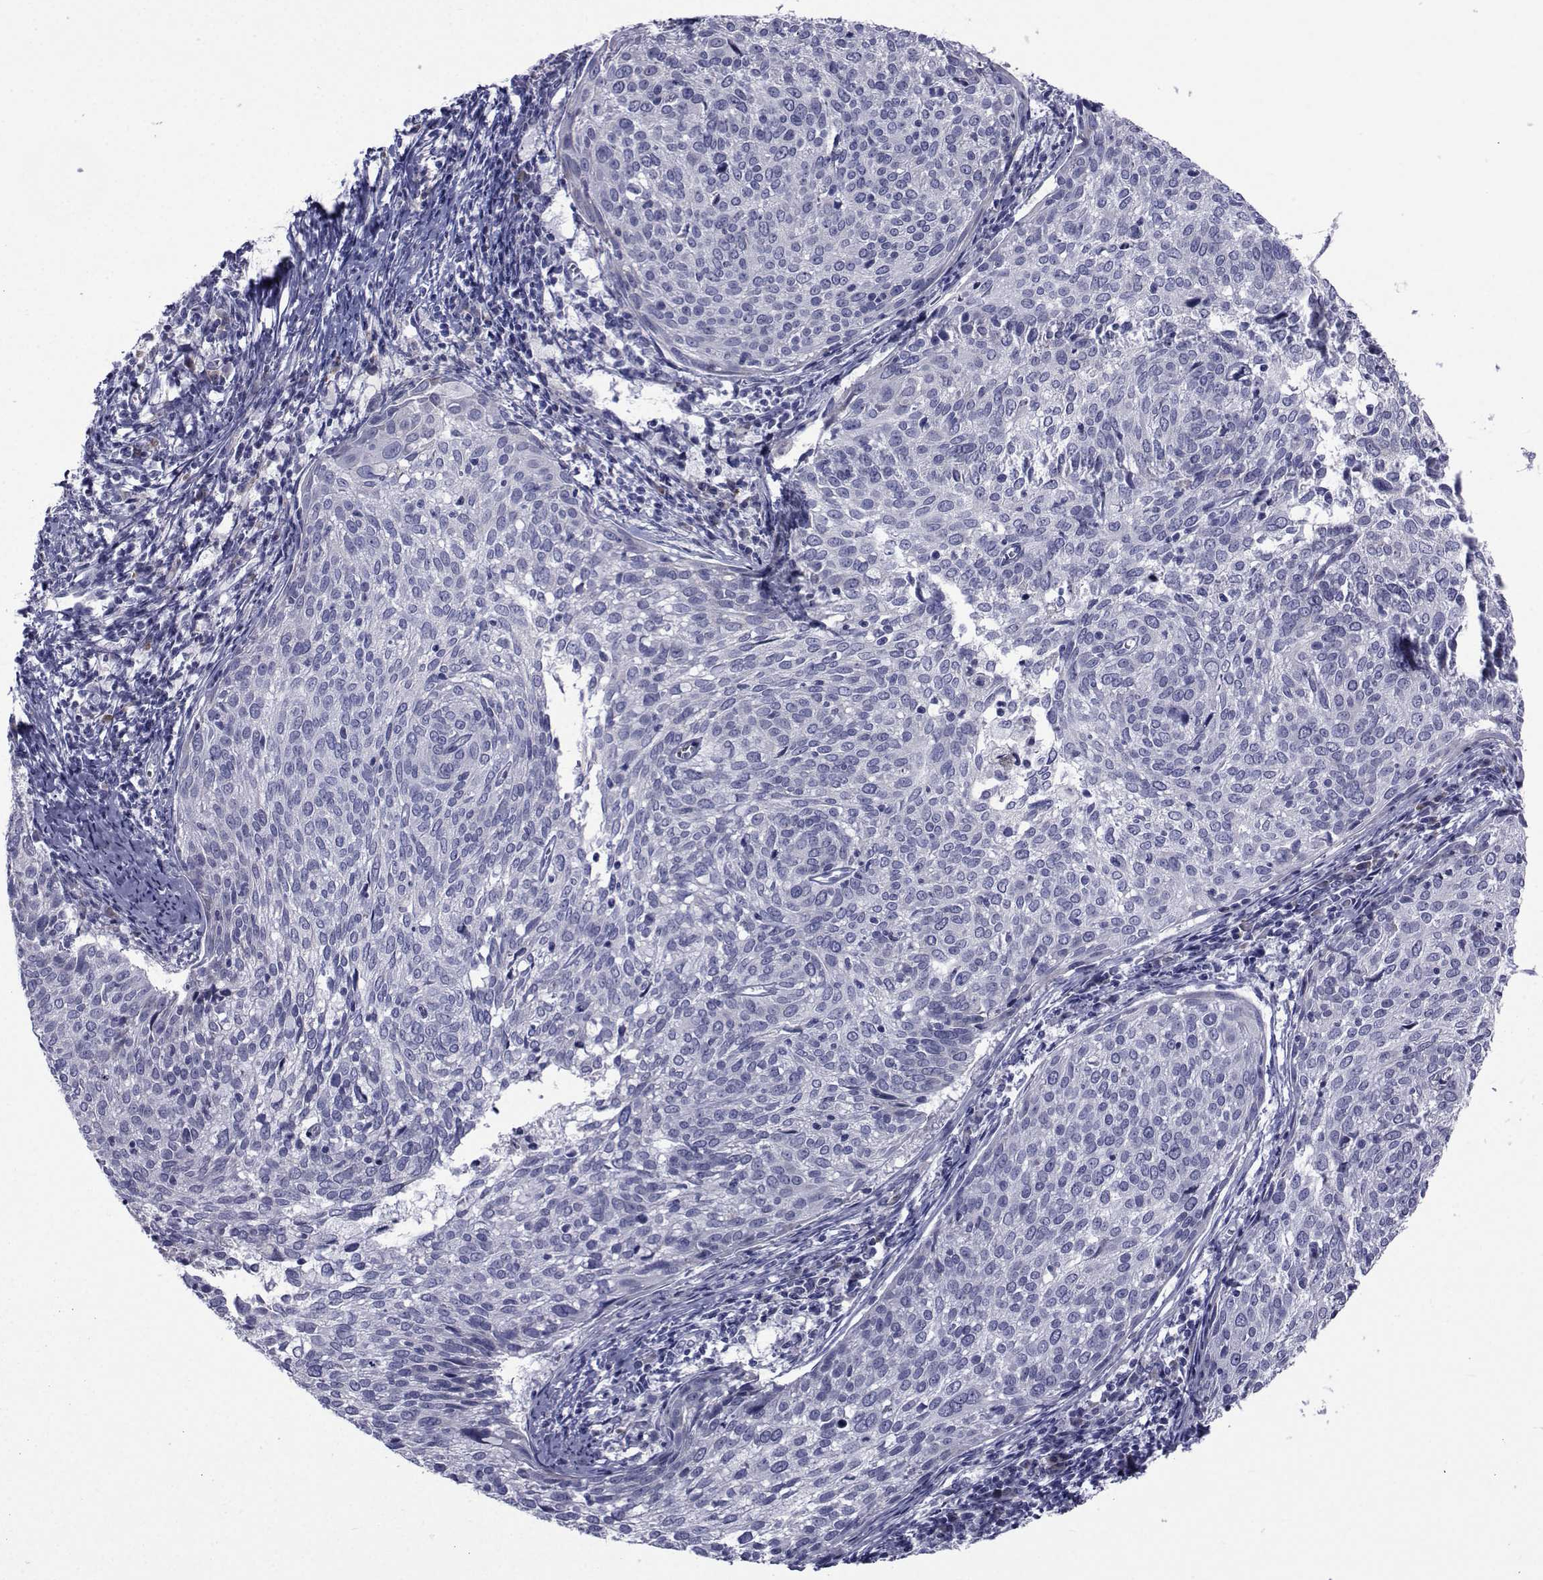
{"staining": {"intensity": "negative", "quantity": "none", "location": "none"}, "tissue": "cervical cancer", "cell_type": "Tumor cells", "image_type": "cancer", "snomed": [{"axis": "morphology", "description": "Squamous cell carcinoma, NOS"}, {"axis": "topography", "description": "Cervix"}], "caption": "The micrograph exhibits no staining of tumor cells in cervical cancer. (DAB immunohistochemistry (IHC), high magnification).", "gene": "ROPN1", "patient": {"sex": "female", "age": 39}}